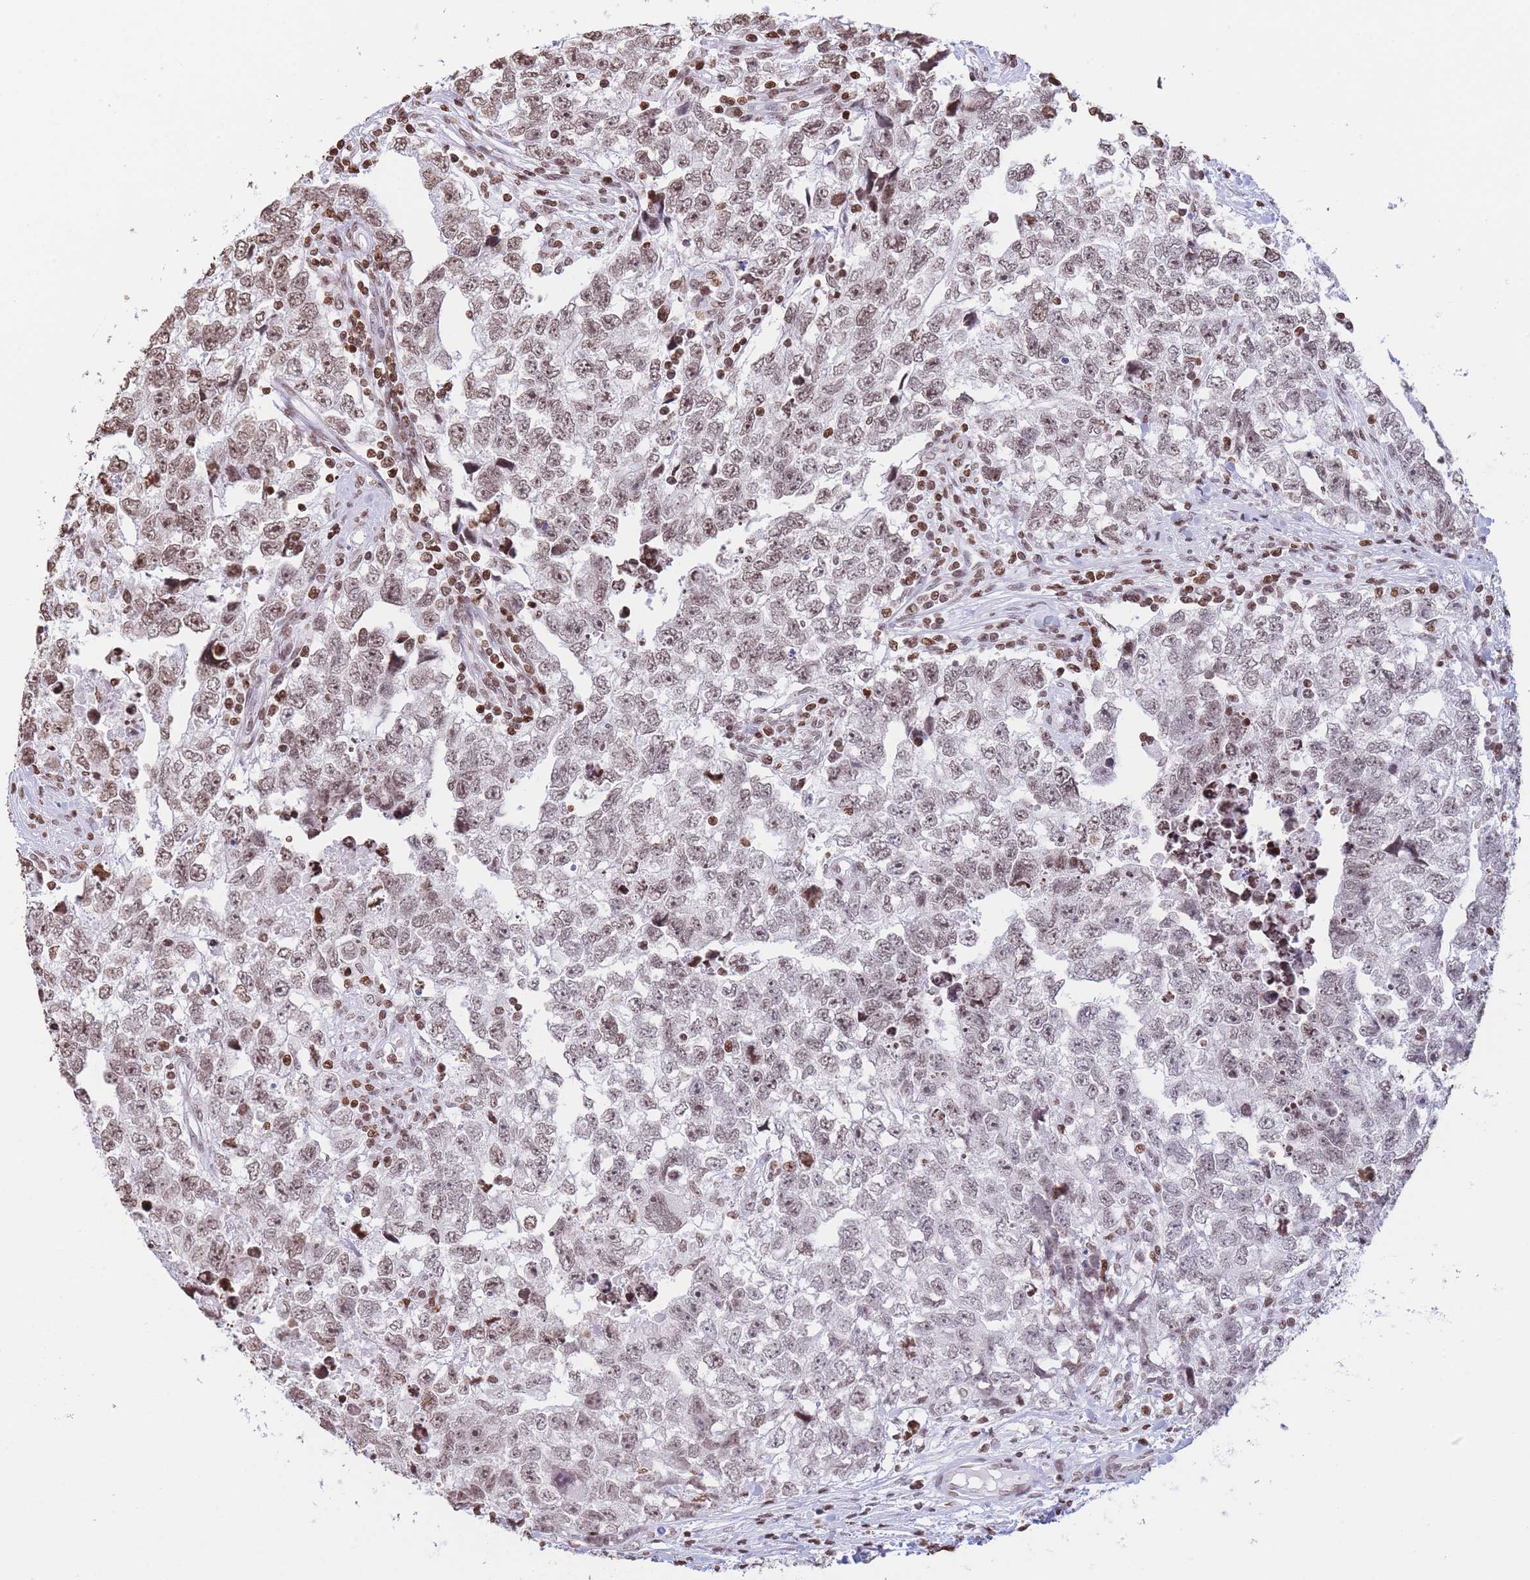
{"staining": {"intensity": "moderate", "quantity": ">75%", "location": "nuclear"}, "tissue": "testis cancer", "cell_type": "Tumor cells", "image_type": "cancer", "snomed": [{"axis": "morphology", "description": "Carcinoma, Embryonal, NOS"}, {"axis": "topography", "description": "Testis"}], "caption": "Embryonal carcinoma (testis) was stained to show a protein in brown. There is medium levels of moderate nuclear staining in approximately >75% of tumor cells. Ihc stains the protein of interest in brown and the nuclei are stained blue.", "gene": "H2BC11", "patient": {"sex": "male", "age": 22}}